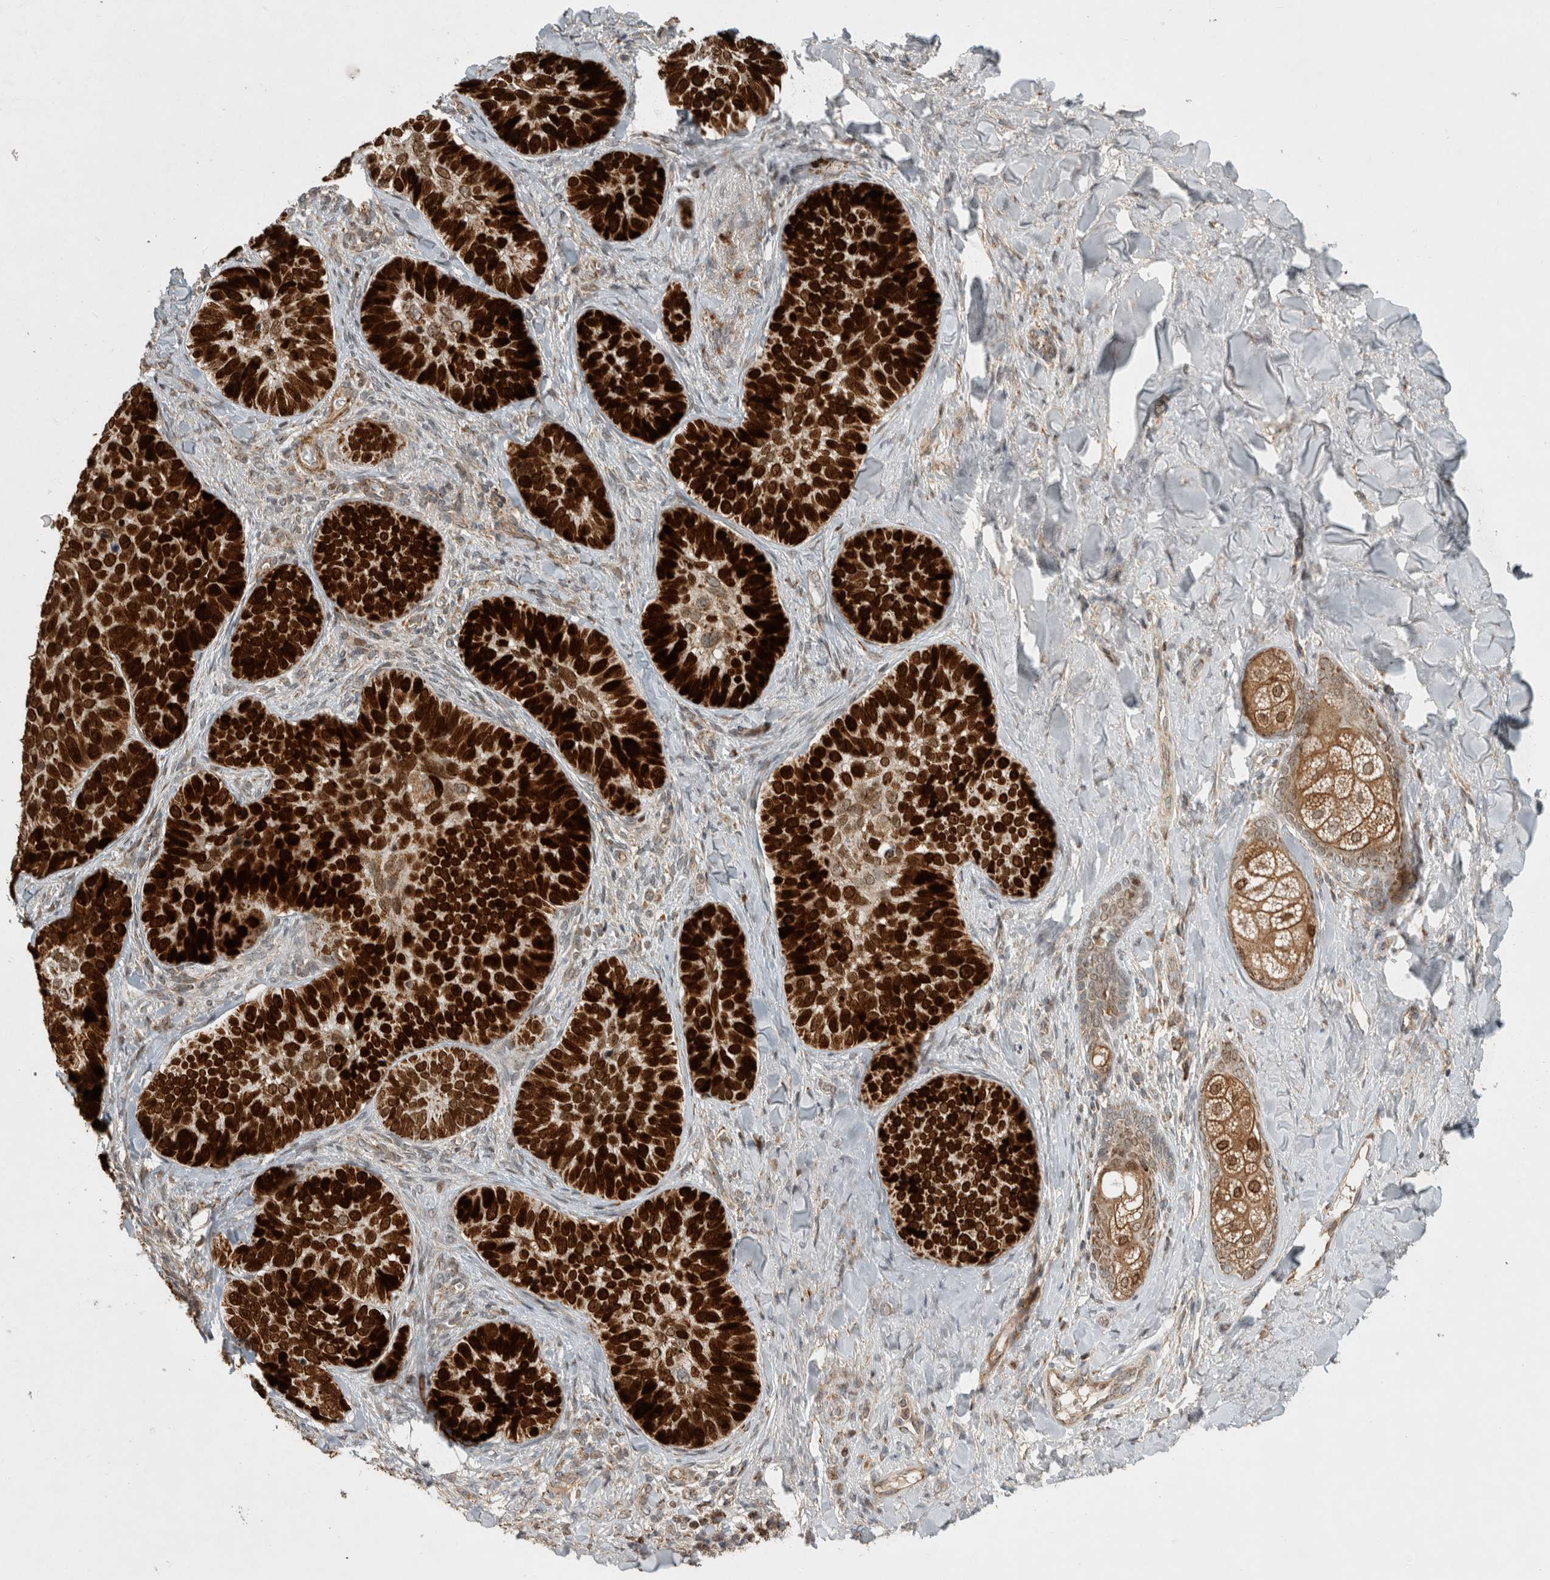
{"staining": {"intensity": "strong", "quantity": ">75%", "location": "cytoplasmic/membranous,nuclear"}, "tissue": "skin cancer", "cell_type": "Tumor cells", "image_type": "cancer", "snomed": [{"axis": "morphology", "description": "Basal cell carcinoma"}, {"axis": "topography", "description": "Skin"}], "caption": "A brown stain shows strong cytoplasmic/membranous and nuclear expression of a protein in skin cancer tumor cells.", "gene": "INSRR", "patient": {"sex": "male", "age": 62}}